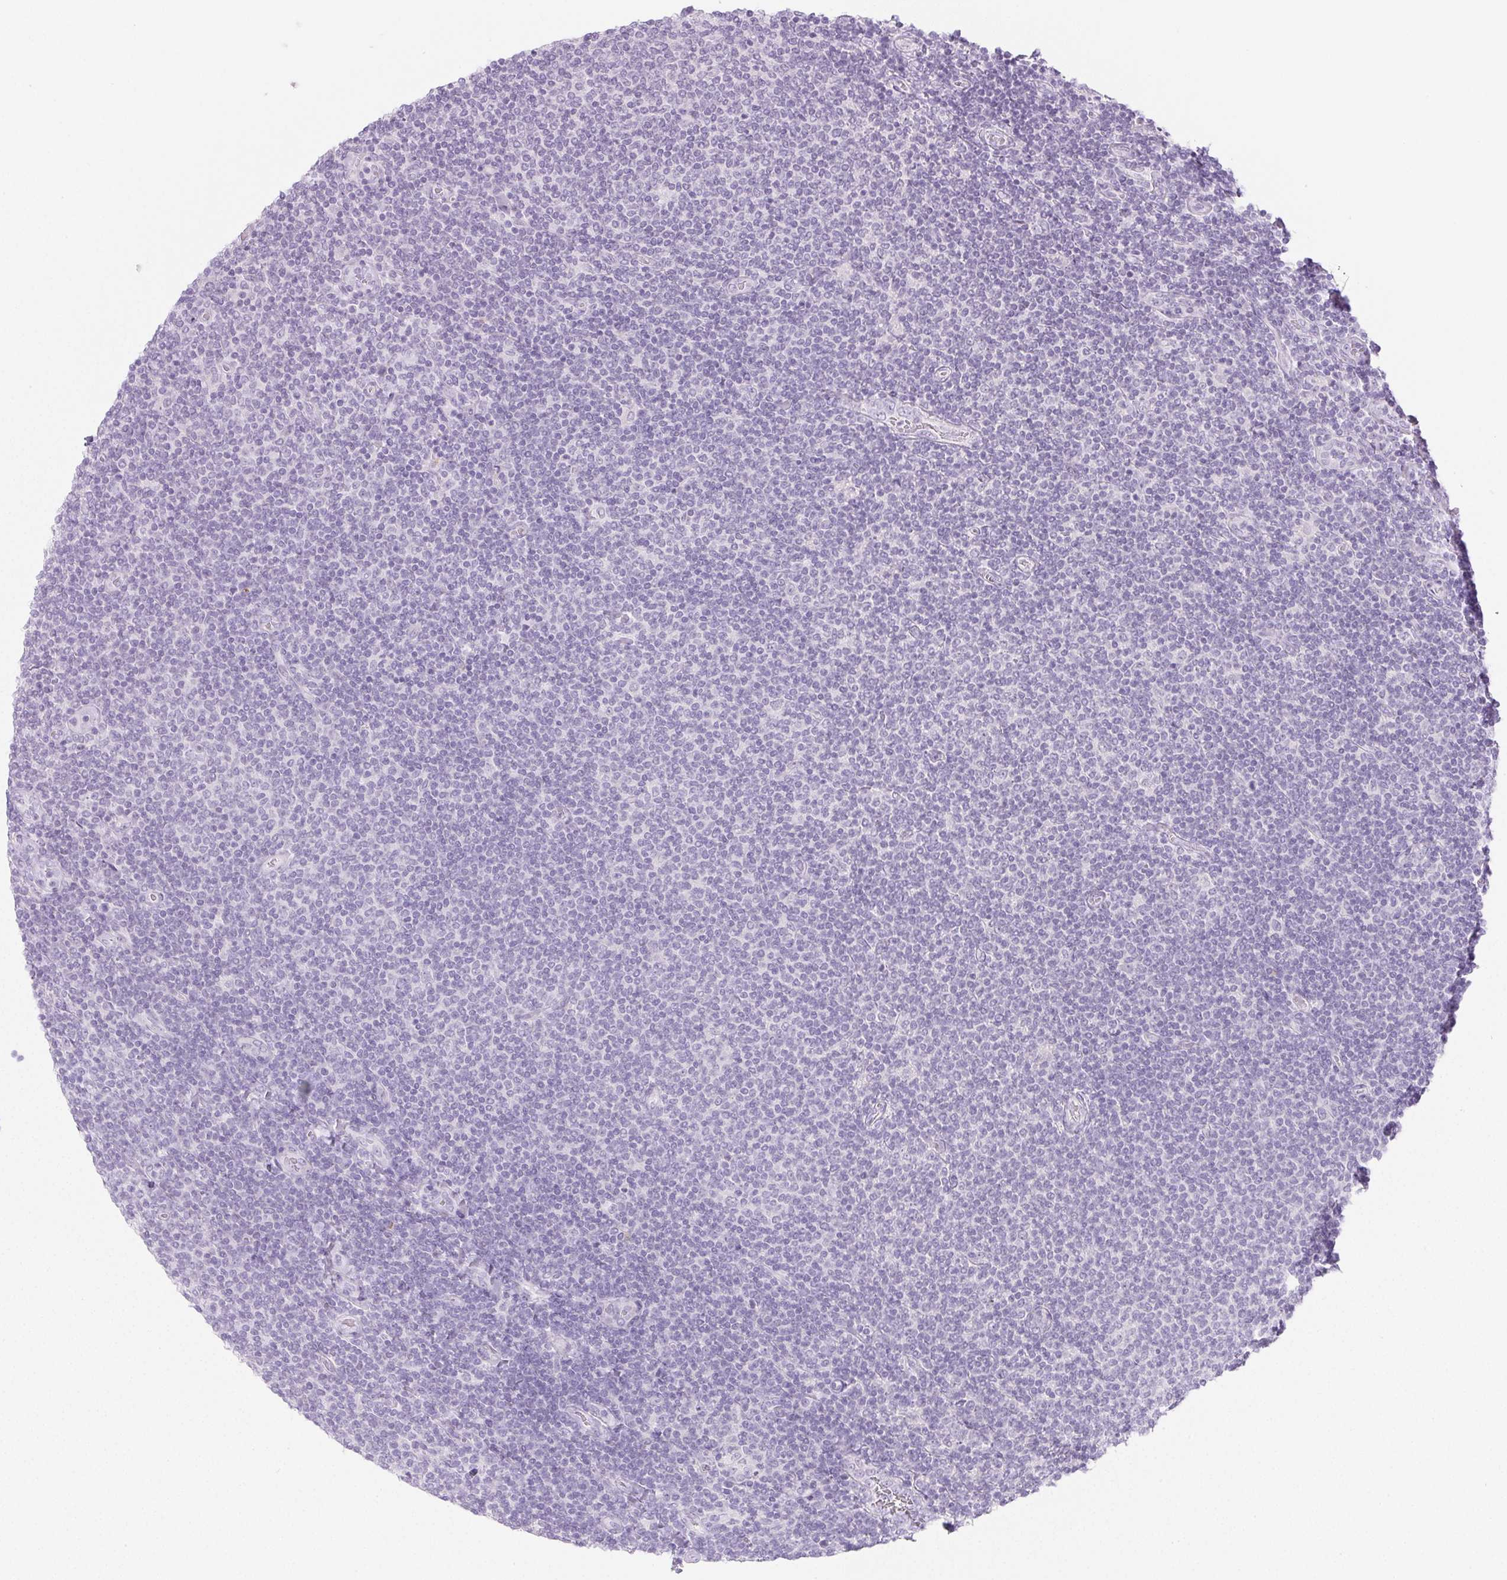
{"staining": {"intensity": "negative", "quantity": "none", "location": "none"}, "tissue": "lymphoma", "cell_type": "Tumor cells", "image_type": "cancer", "snomed": [{"axis": "morphology", "description": "Malignant lymphoma, non-Hodgkin's type, Low grade"}, {"axis": "topography", "description": "Lymph node"}], "caption": "Human lymphoma stained for a protein using immunohistochemistry (IHC) displays no staining in tumor cells.", "gene": "PI3", "patient": {"sex": "male", "age": 52}}